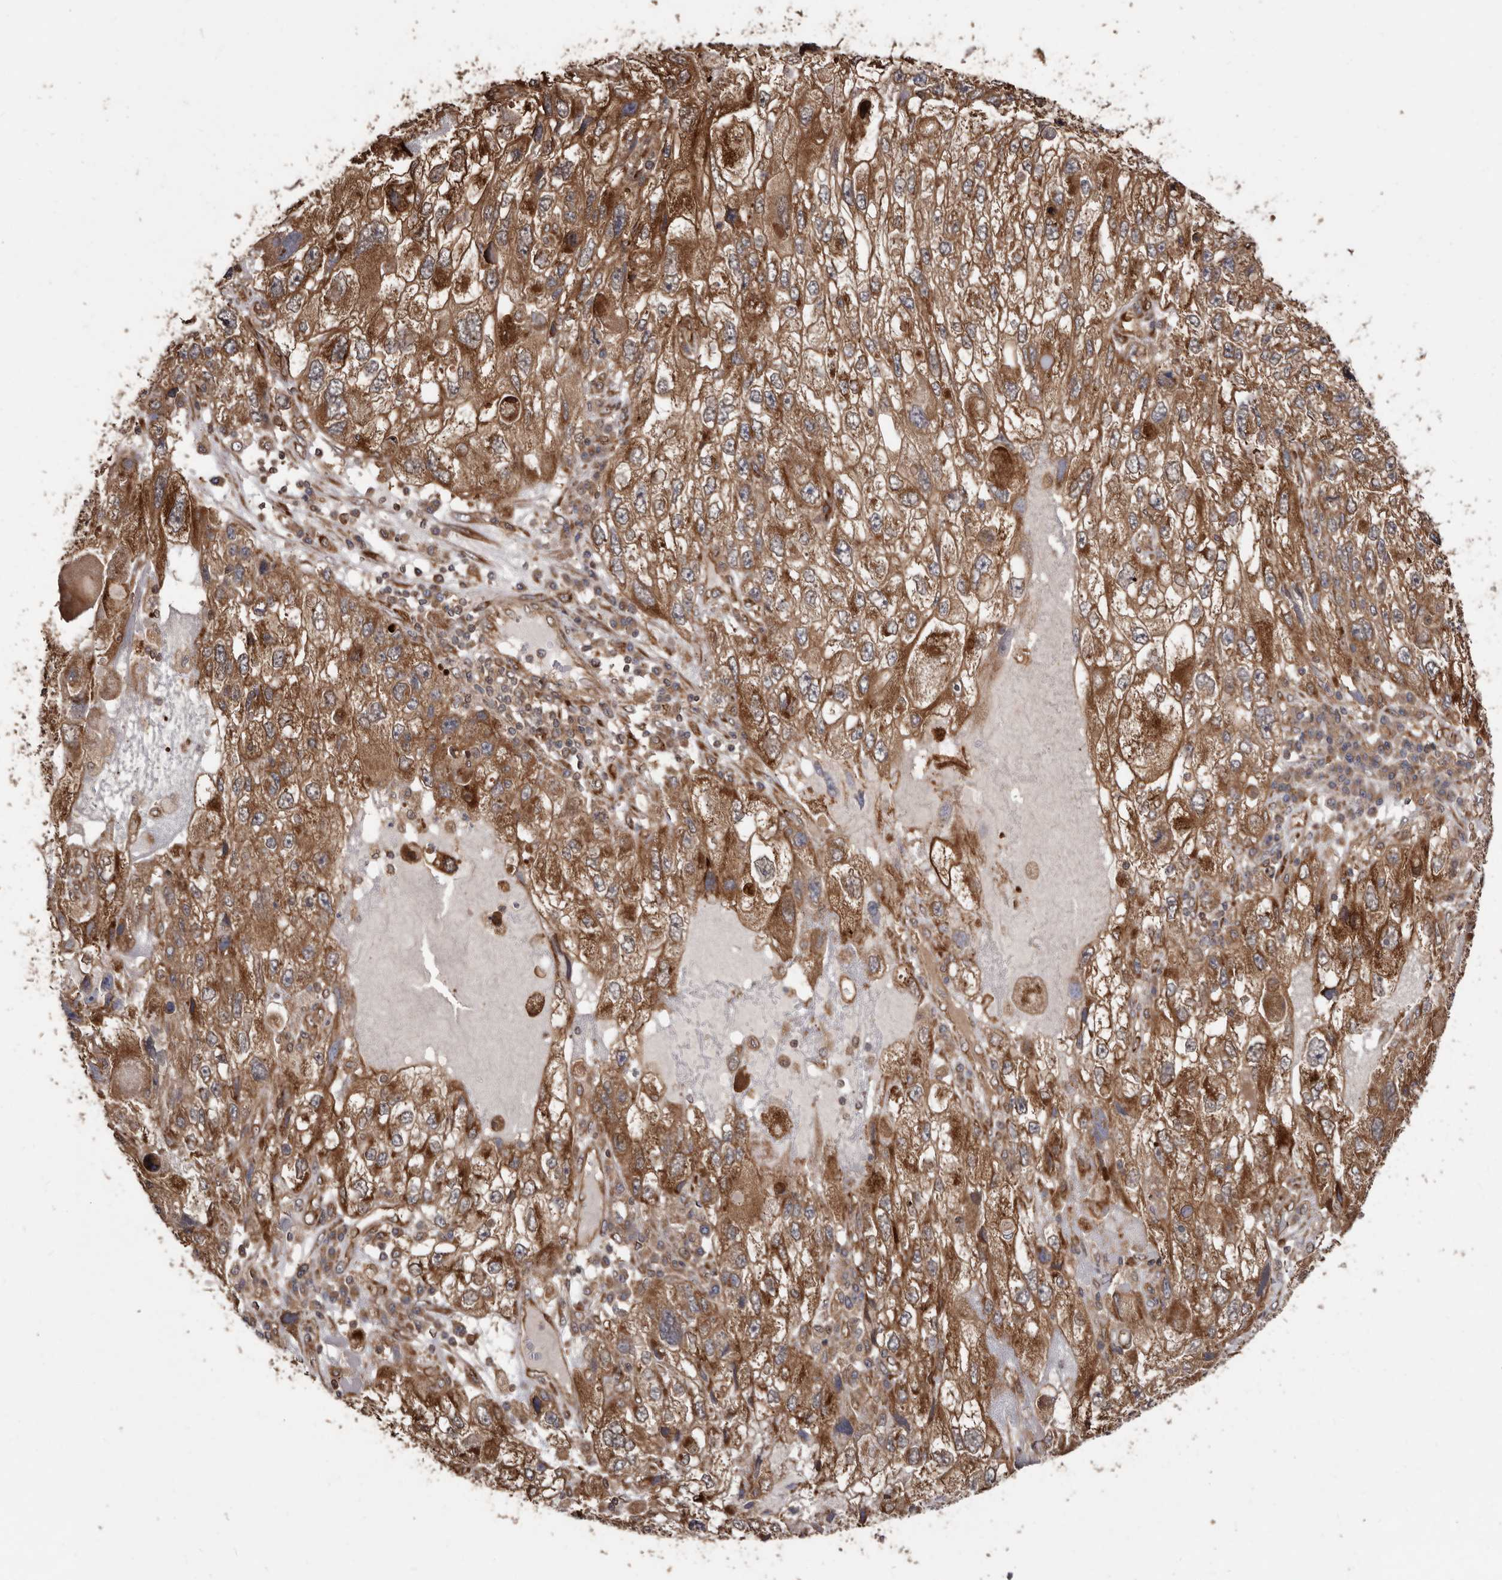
{"staining": {"intensity": "strong", "quantity": ">75%", "location": "cytoplasmic/membranous"}, "tissue": "endometrial cancer", "cell_type": "Tumor cells", "image_type": "cancer", "snomed": [{"axis": "morphology", "description": "Adenocarcinoma, NOS"}, {"axis": "topography", "description": "Endometrium"}], "caption": "Protein positivity by immunohistochemistry demonstrates strong cytoplasmic/membranous expression in approximately >75% of tumor cells in adenocarcinoma (endometrial).", "gene": "FLAD1", "patient": {"sex": "female", "age": 49}}